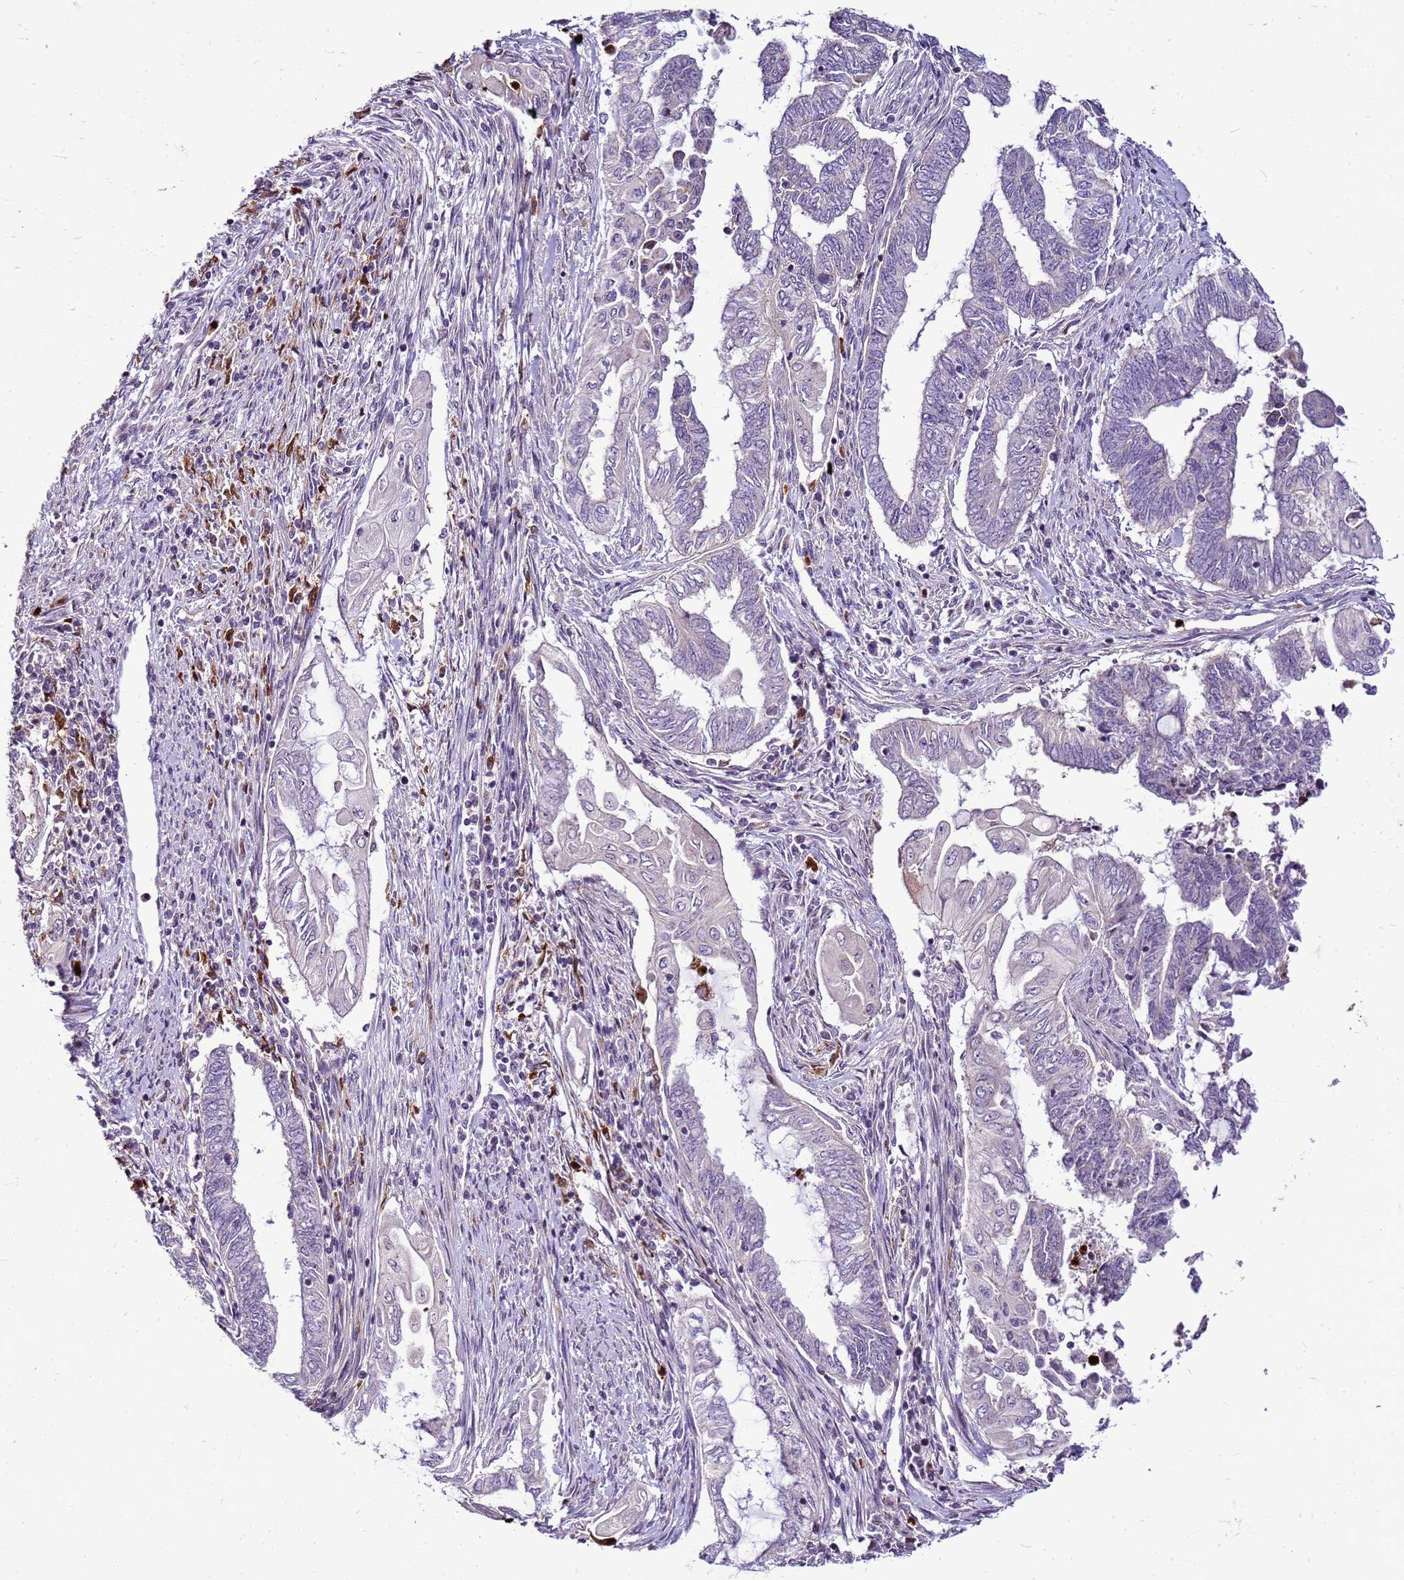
{"staining": {"intensity": "negative", "quantity": "none", "location": "none"}, "tissue": "endometrial cancer", "cell_type": "Tumor cells", "image_type": "cancer", "snomed": [{"axis": "morphology", "description": "Adenocarcinoma, NOS"}, {"axis": "topography", "description": "Uterus"}, {"axis": "topography", "description": "Endometrium"}], "caption": "Image shows no protein expression in tumor cells of endometrial cancer (adenocarcinoma) tissue.", "gene": "VPS4B", "patient": {"sex": "female", "age": 70}}